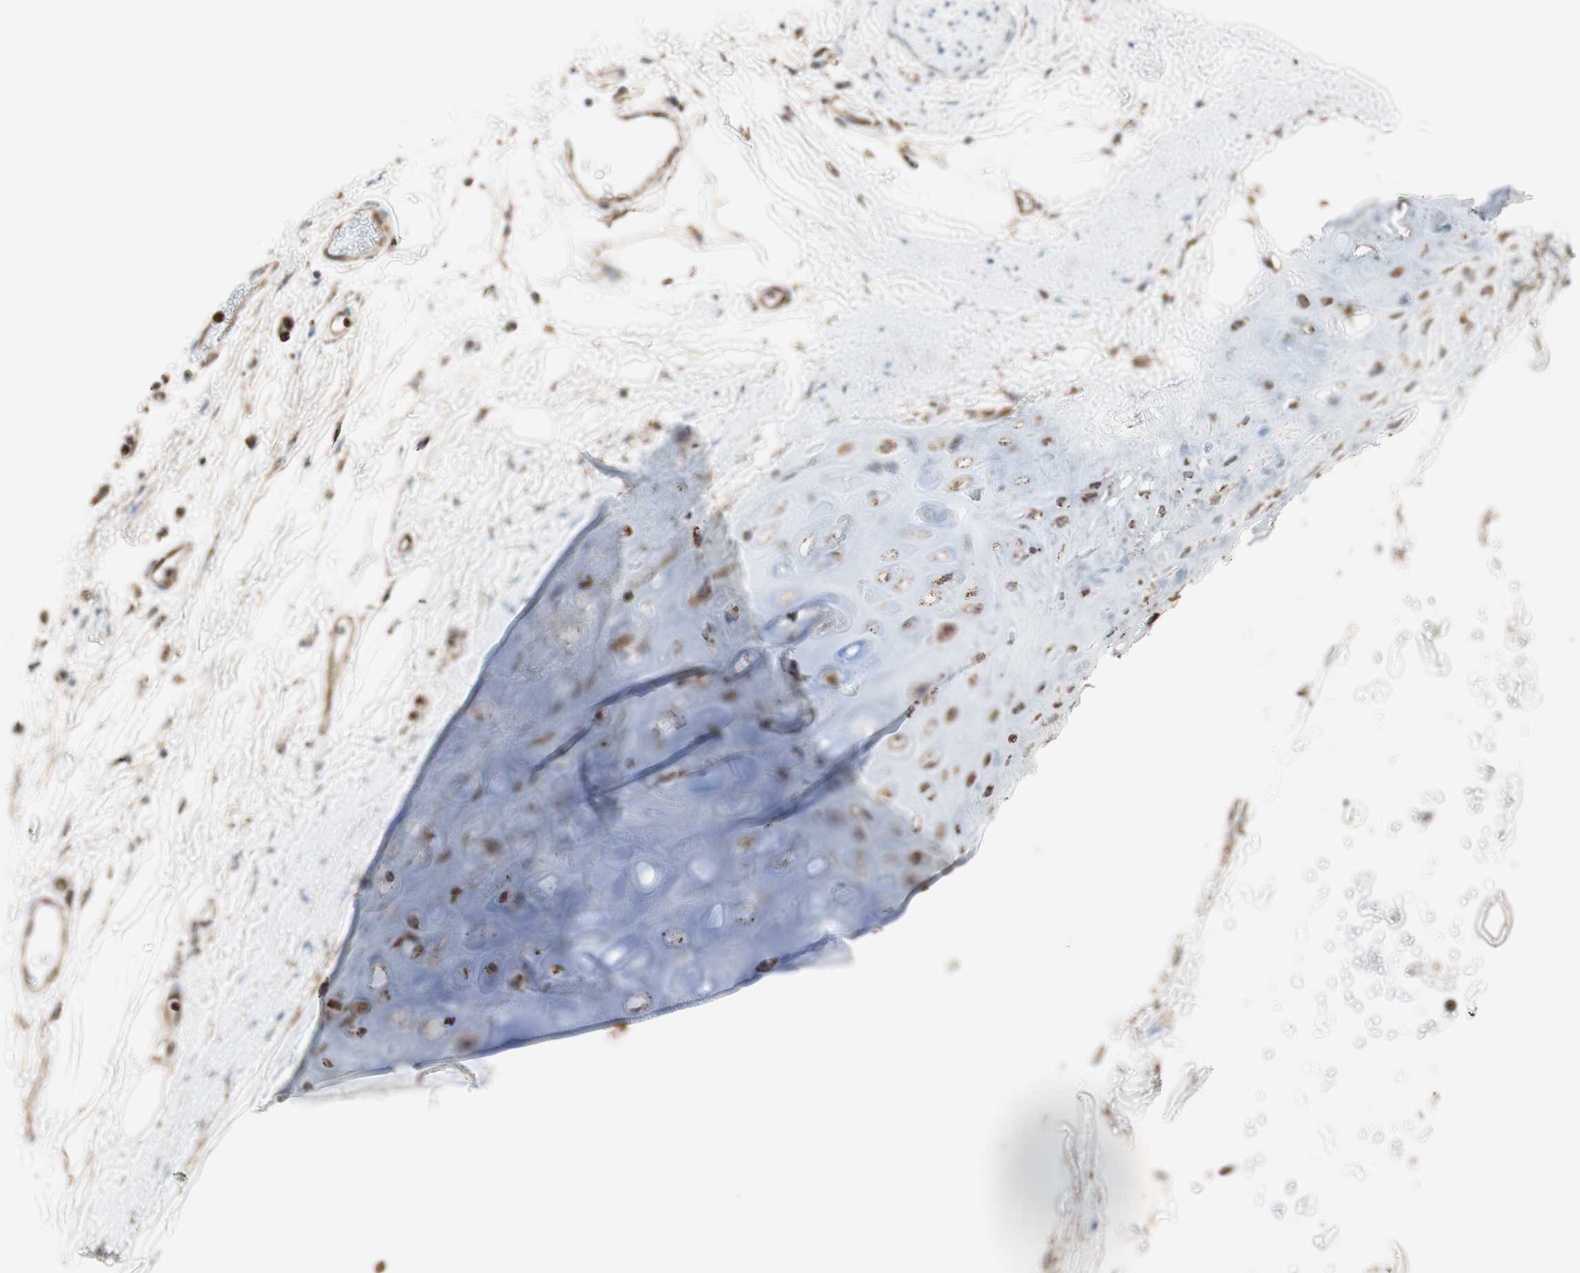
{"staining": {"intensity": "moderate", "quantity": ">75%", "location": "cytoplasmic/membranous"}, "tissue": "bronchus", "cell_type": "Respiratory epithelial cells", "image_type": "normal", "snomed": [{"axis": "morphology", "description": "Normal tissue, NOS"}, {"axis": "topography", "description": "Bronchus"}], "caption": "IHC histopathology image of unremarkable bronchus: human bronchus stained using IHC displays medium levels of moderate protein expression localized specifically in the cytoplasmic/membranous of respiratory epithelial cells, appearing as a cytoplasmic/membranous brown color.", "gene": "PRKCSH", "patient": {"sex": "female", "age": 73}}